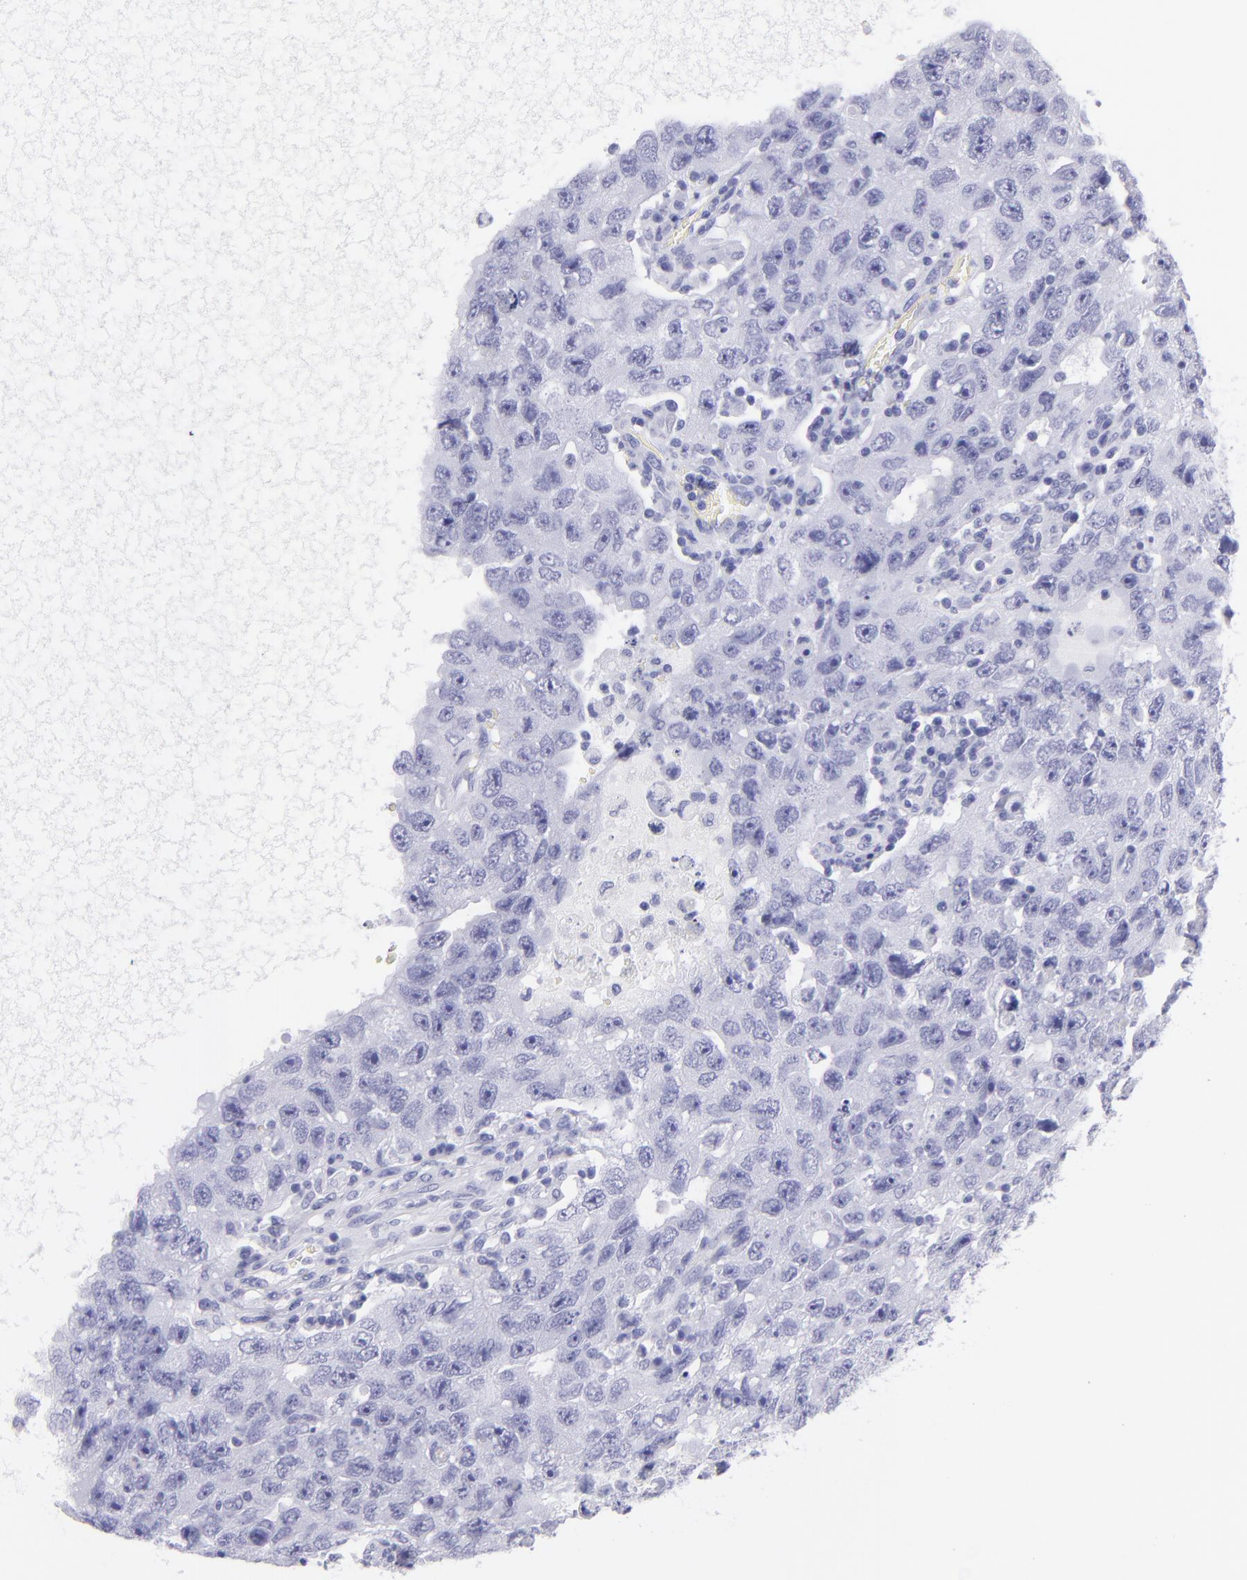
{"staining": {"intensity": "negative", "quantity": "none", "location": "none"}, "tissue": "testis cancer", "cell_type": "Tumor cells", "image_type": "cancer", "snomed": [{"axis": "morphology", "description": "Carcinoma, Embryonal, NOS"}, {"axis": "topography", "description": "Testis"}], "caption": "High magnification brightfield microscopy of testis cancer stained with DAB (brown) and counterstained with hematoxylin (blue): tumor cells show no significant expression.", "gene": "PIP", "patient": {"sex": "male", "age": 26}}